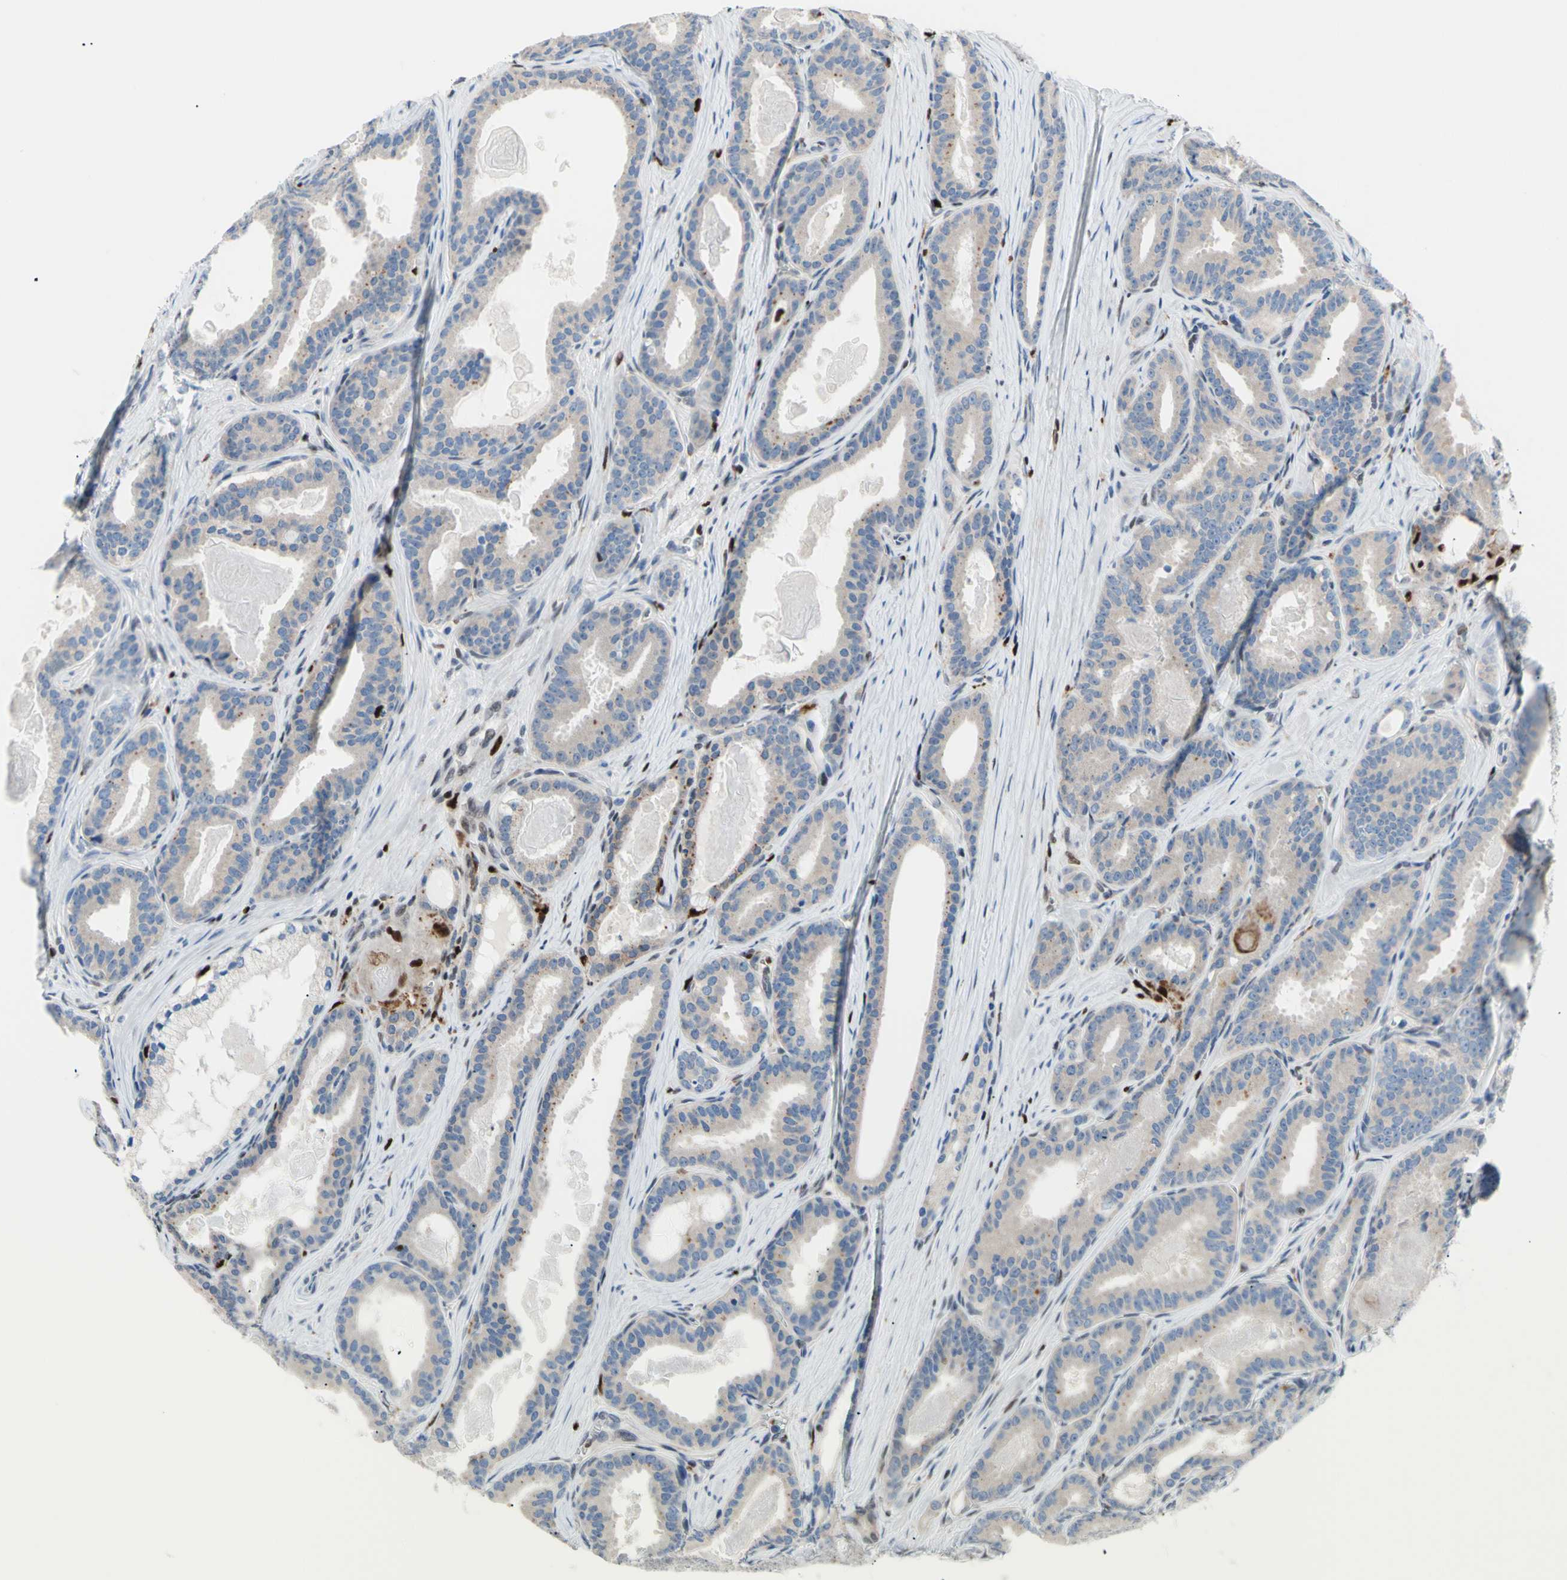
{"staining": {"intensity": "weak", "quantity": ">75%", "location": "cytoplasmic/membranous"}, "tissue": "prostate cancer", "cell_type": "Tumor cells", "image_type": "cancer", "snomed": [{"axis": "morphology", "description": "Adenocarcinoma, High grade"}, {"axis": "topography", "description": "Prostate"}], "caption": "Prostate cancer tissue displays weak cytoplasmic/membranous staining in approximately >75% of tumor cells, visualized by immunohistochemistry.", "gene": "EED", "patient": {"sex": "male", "age": 60}}